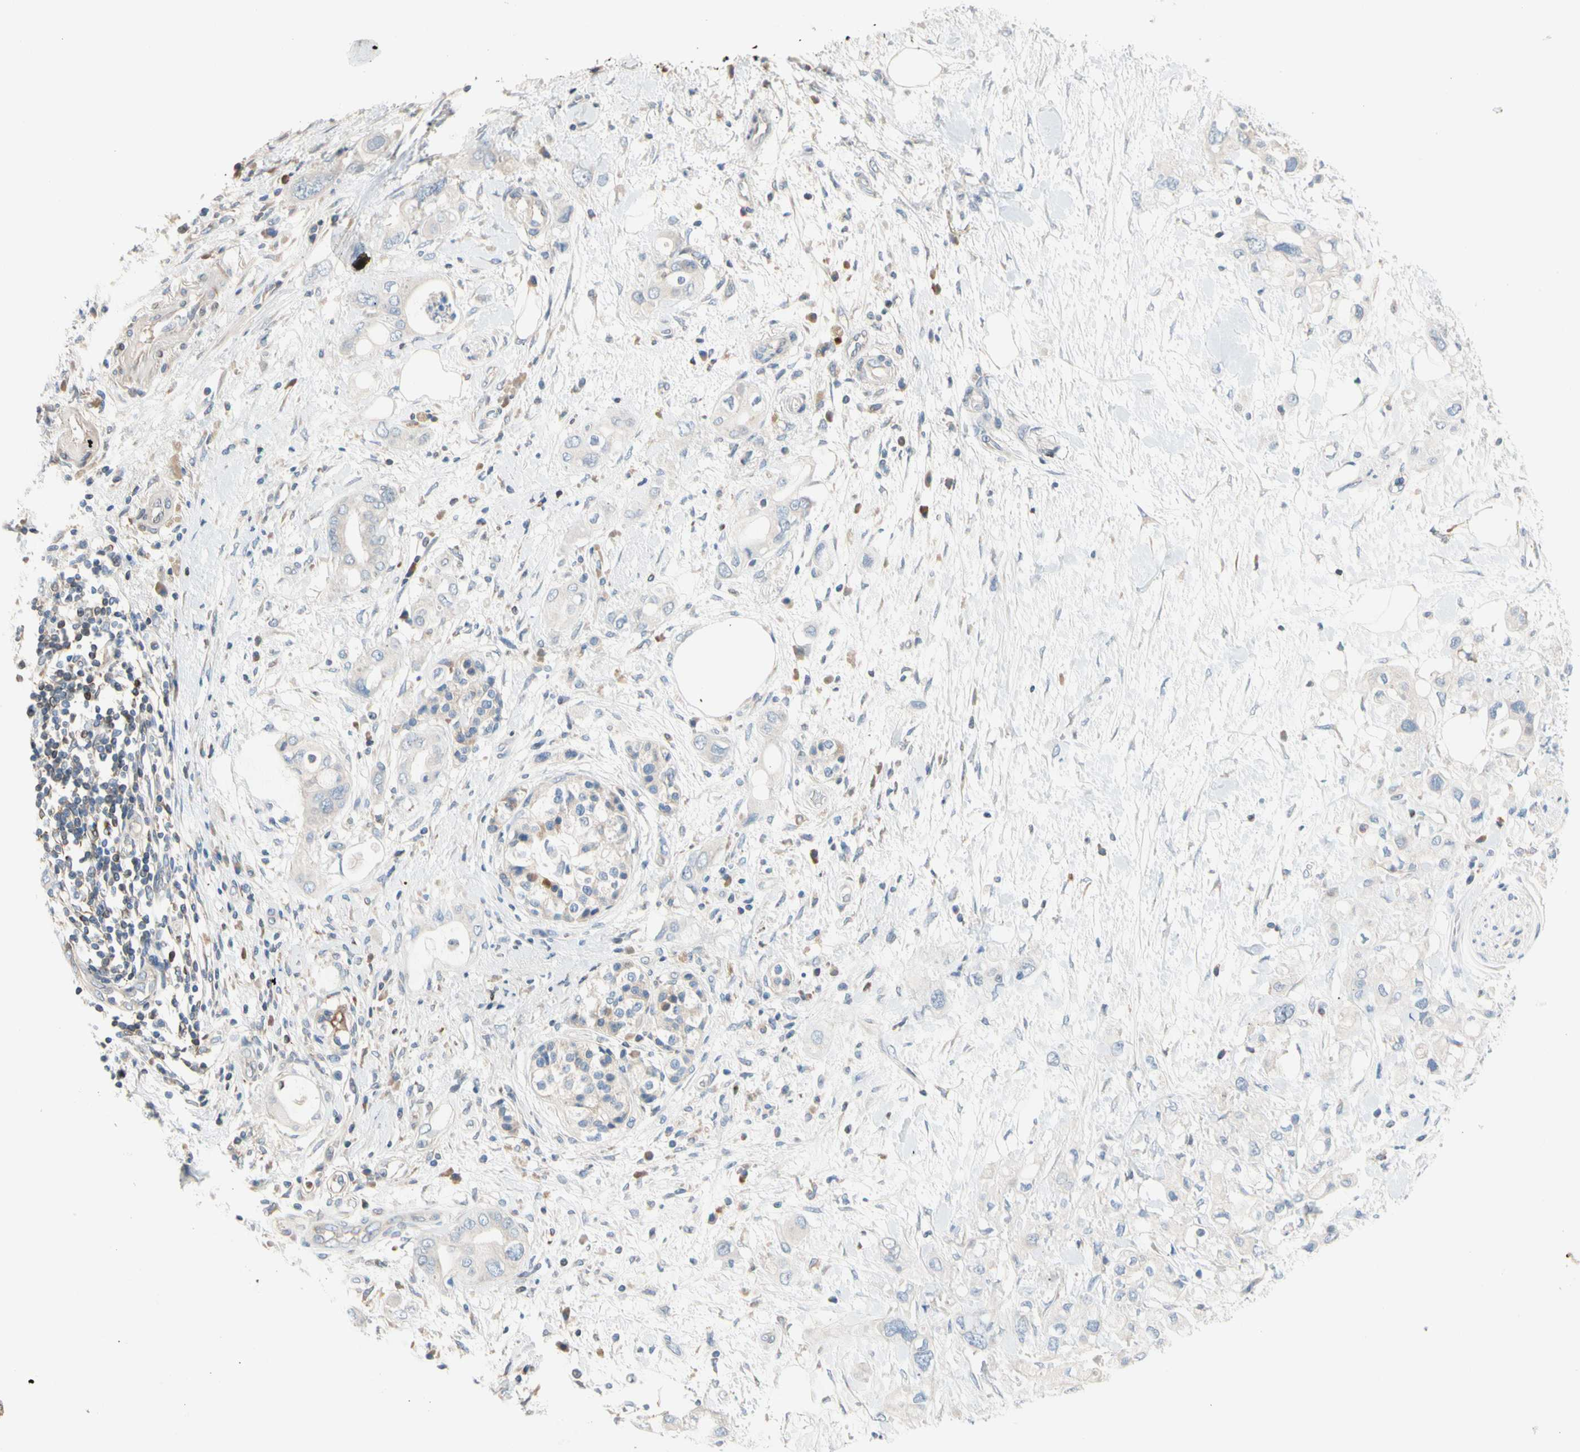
{"staining": {"intensity": "negative", "quantity": "none", "location": "none"}, "tissue": "pancreatic cancer", "cell_type": "Tumor cells", "image_type": "cancer", "snomed": [{"axis": "morphology", "description": "Adenocarcinoma, NOS"}, {"axis": "topography", "description": "Pancreas"}], "caption": "Tumor cells show no significant protein positivity in adenocarcinoma (pancreatic).", "gene": "MAP3K3", "patient": {"sex": "female", "age": 56}}